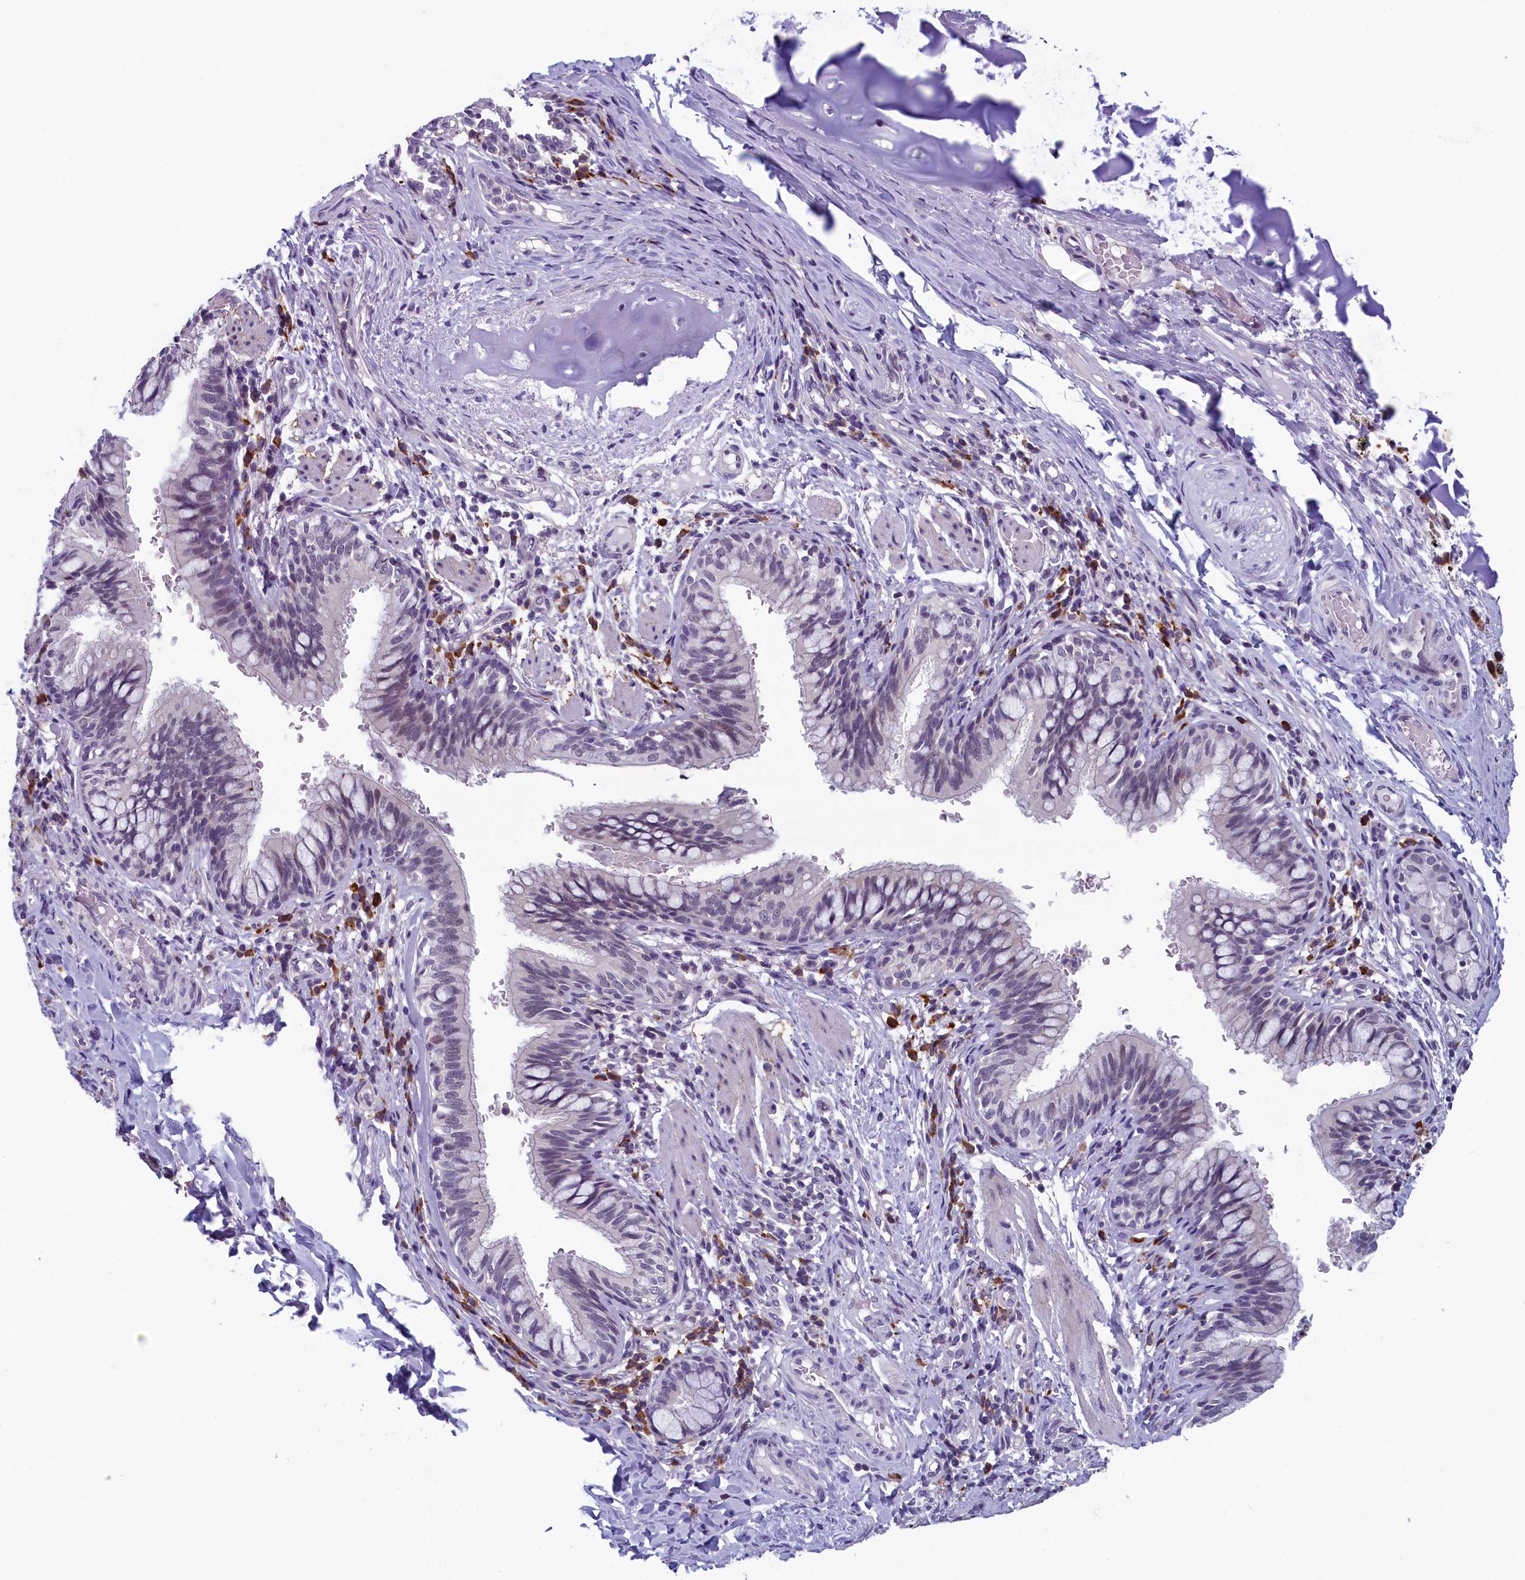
{"staining": {"intensity": "weak", "quantity": "<25%", "location": "nuclear"}, "tissue": "bronchus", "cell_type": "Respiratory epithelial cells", "image_type": "normal", "snomed": [{"axis": "morphology", "description": "Normal tissue, NOS"}, {"axis": "topography", "description": "Cartilage tissue"}, {"axis": "topography", "description": "Bronchus"}], "caption": "Immunohistochemical staining of benign human bronchus displays no significant positivity in respiratory epithelial cells.", "gene": "CNEP1R1", "patient": {"sex": "female", "age": 36}}